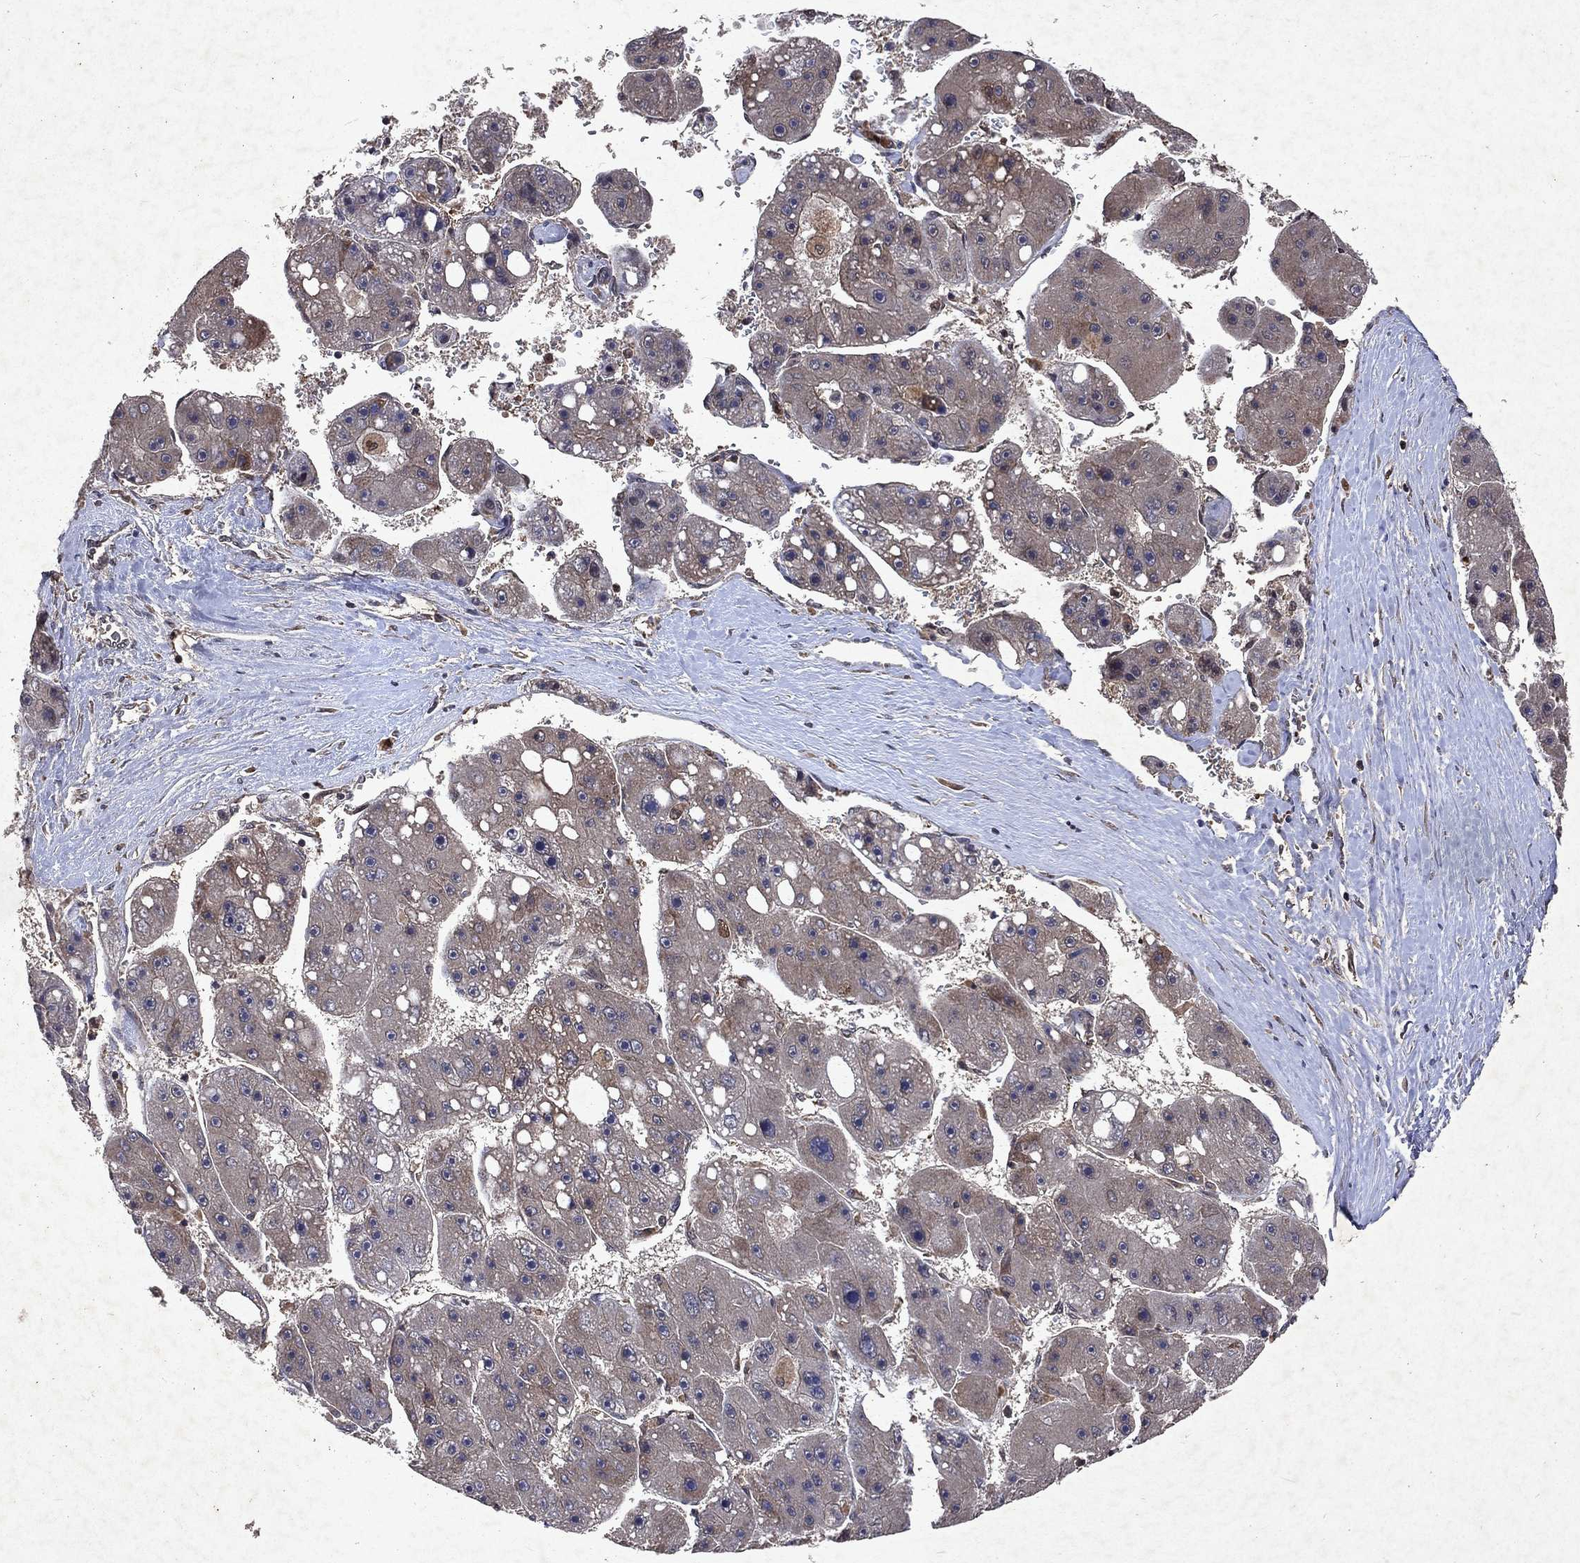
{"staining": {"intensity": "negative", "quantity": "none", "location": "none"}, "tissue": "liver cancer", "cell_type": "Tumor cells", "image_type": "cancer", "snomed": [{"axis": "morphology", "description": "Carcinoma, Hepatocellular, NOS"}, {"axis": "topography", "description": "Liver"}], "caption": "Histopathology image shows no protein staining in tumor cells of liver cancer (hepatocellular carcinoma) tissue. (DAB immunohistochemistry (IHC) visualized using brightfield microscopy, high magnification).", "gene": "MTAP", "patient": {"sex": "female", "age": 61}}